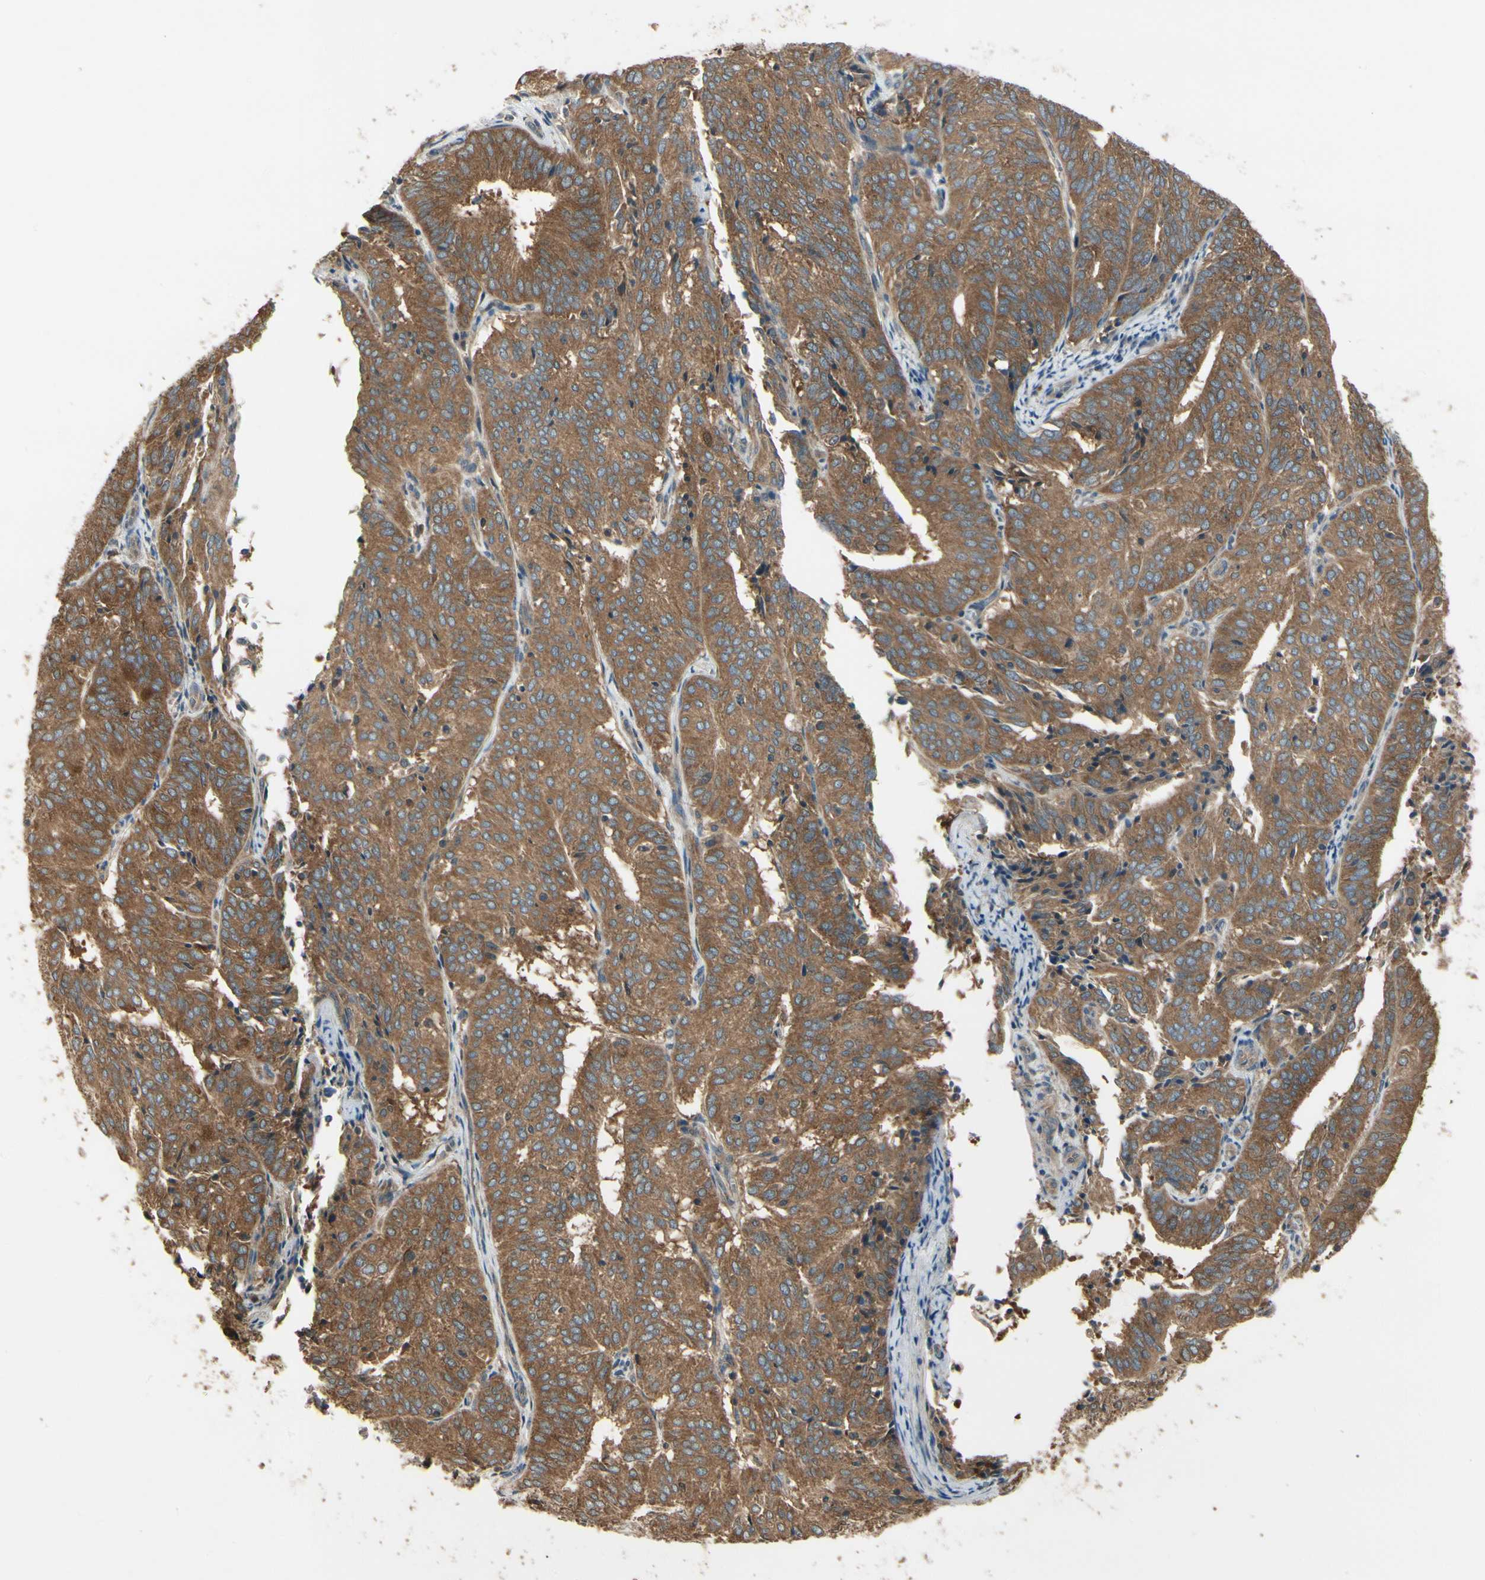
{"staining": {"intensity": "moderate", "quantity": ">75%", "location": "cytoplasmic/membranous"}, "tissue": "endometrial cancer", "cell_type": "Tumor cells", "image_type": "cancer", "snomed": [{"axis": "morphology", "description": "Adenocarcinoma, NOS"}, {"axis": "topography", "description": "Uterus"}], "caption": "Protein expression analysis of human endometrial cancer (adenocarcinoma) reveals moderate cytoplasmic/membranous positivity in approximately >75% of tumor cells.", "gene": "CCT7", "patient": {"sex": "female", "age": 60}}